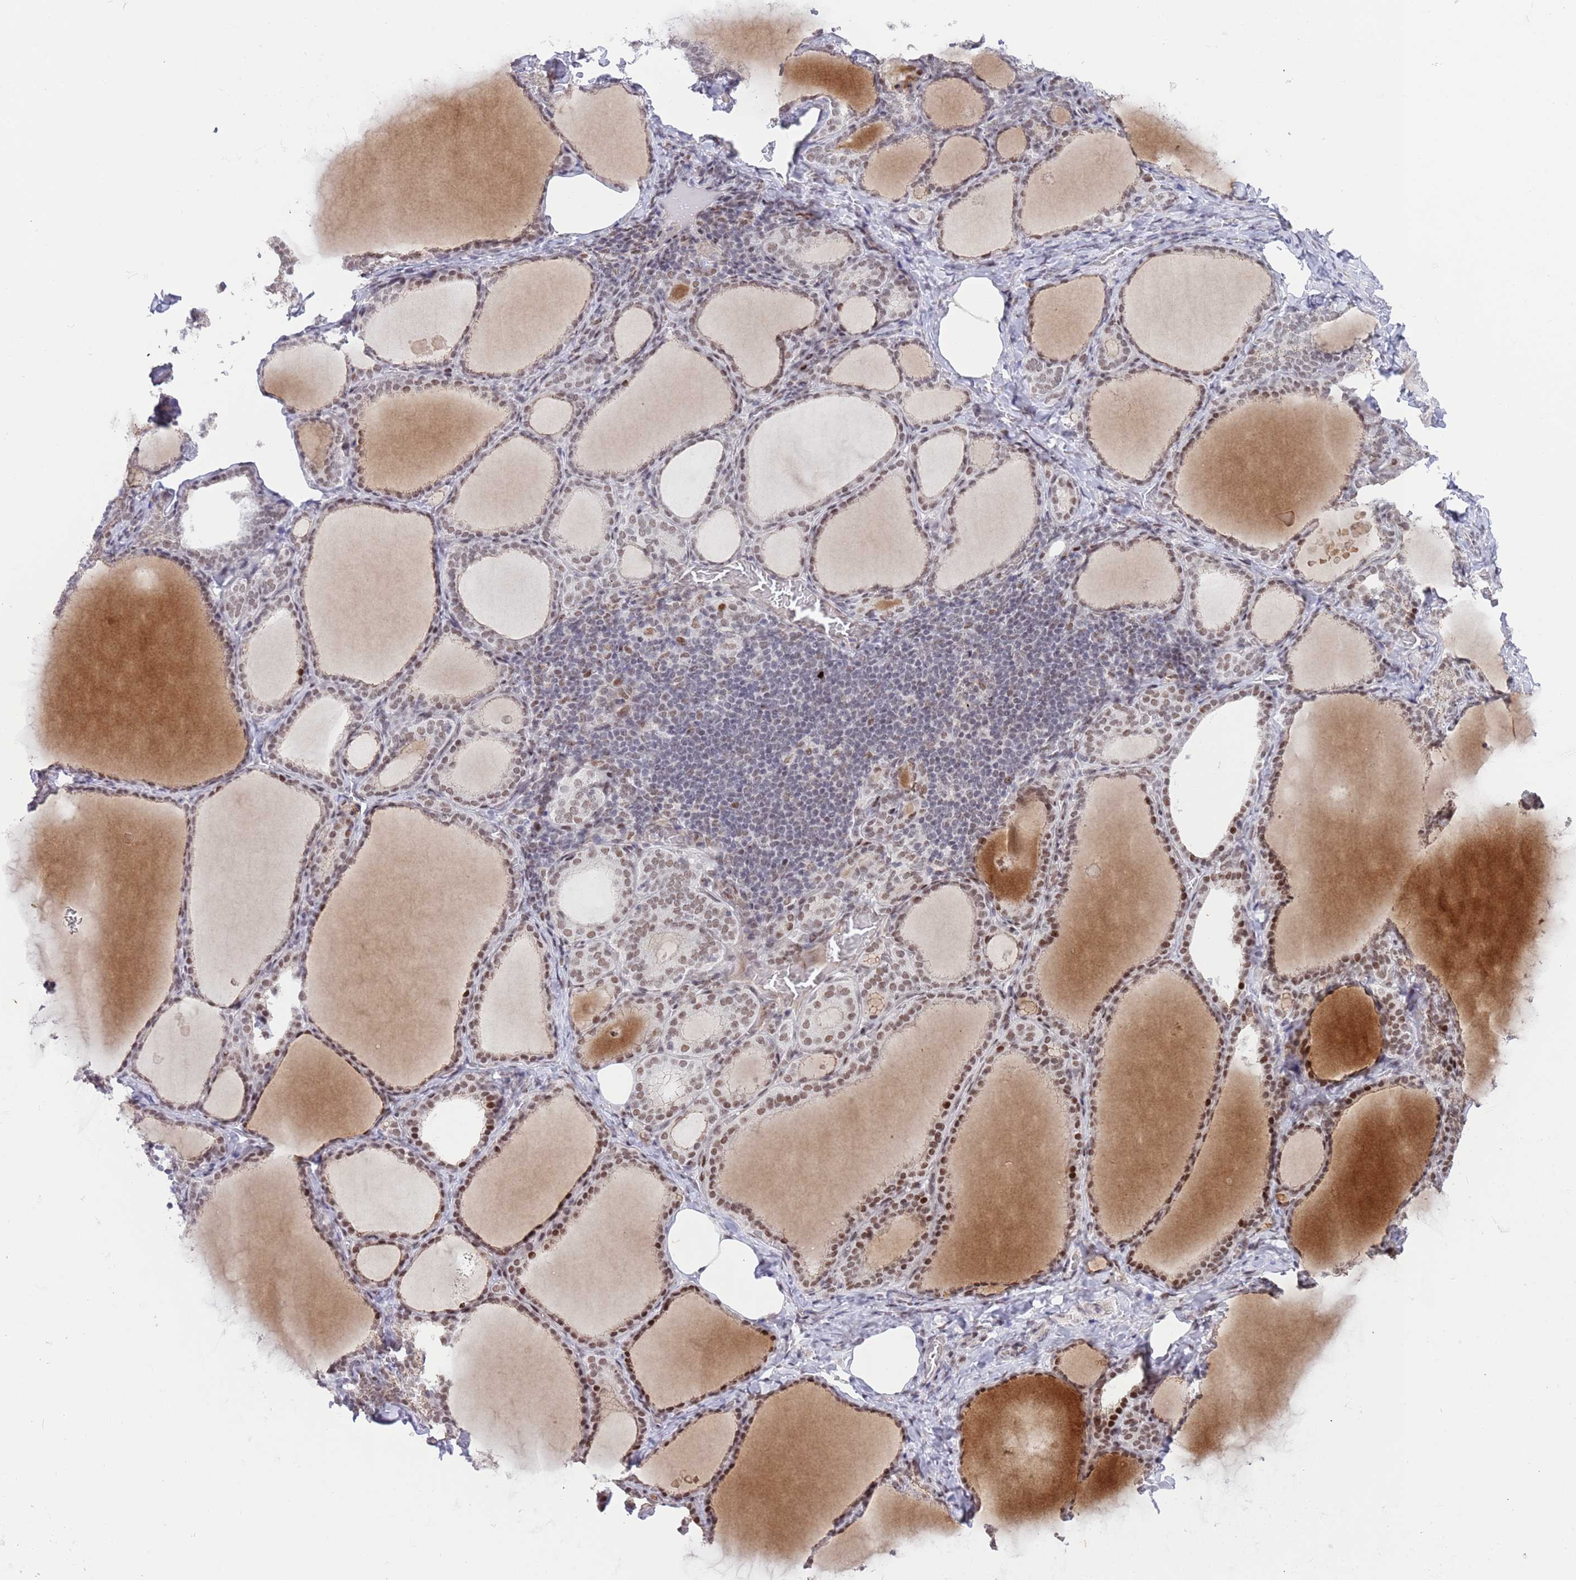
{"staining": {"intensity": "moderate", "quantity": ">75%", "location": "nuclear"}, "tissue": "thyroid gland", "cell_type": "Glandular cells", "image_type": "normal", "snomed": [{"axis": "morphology", "description": "Normal tissue, NOS"}, {"axis": "topography", "description": "Thyroid gland"}], "caption": "The micrograph demonstrates staining of normal thyroid gland, revealing moderate nuclear protein expression (brown color) within glandular cells.", "gene": "ZNF382", "patient": {"sex": "female", "age": 39}}